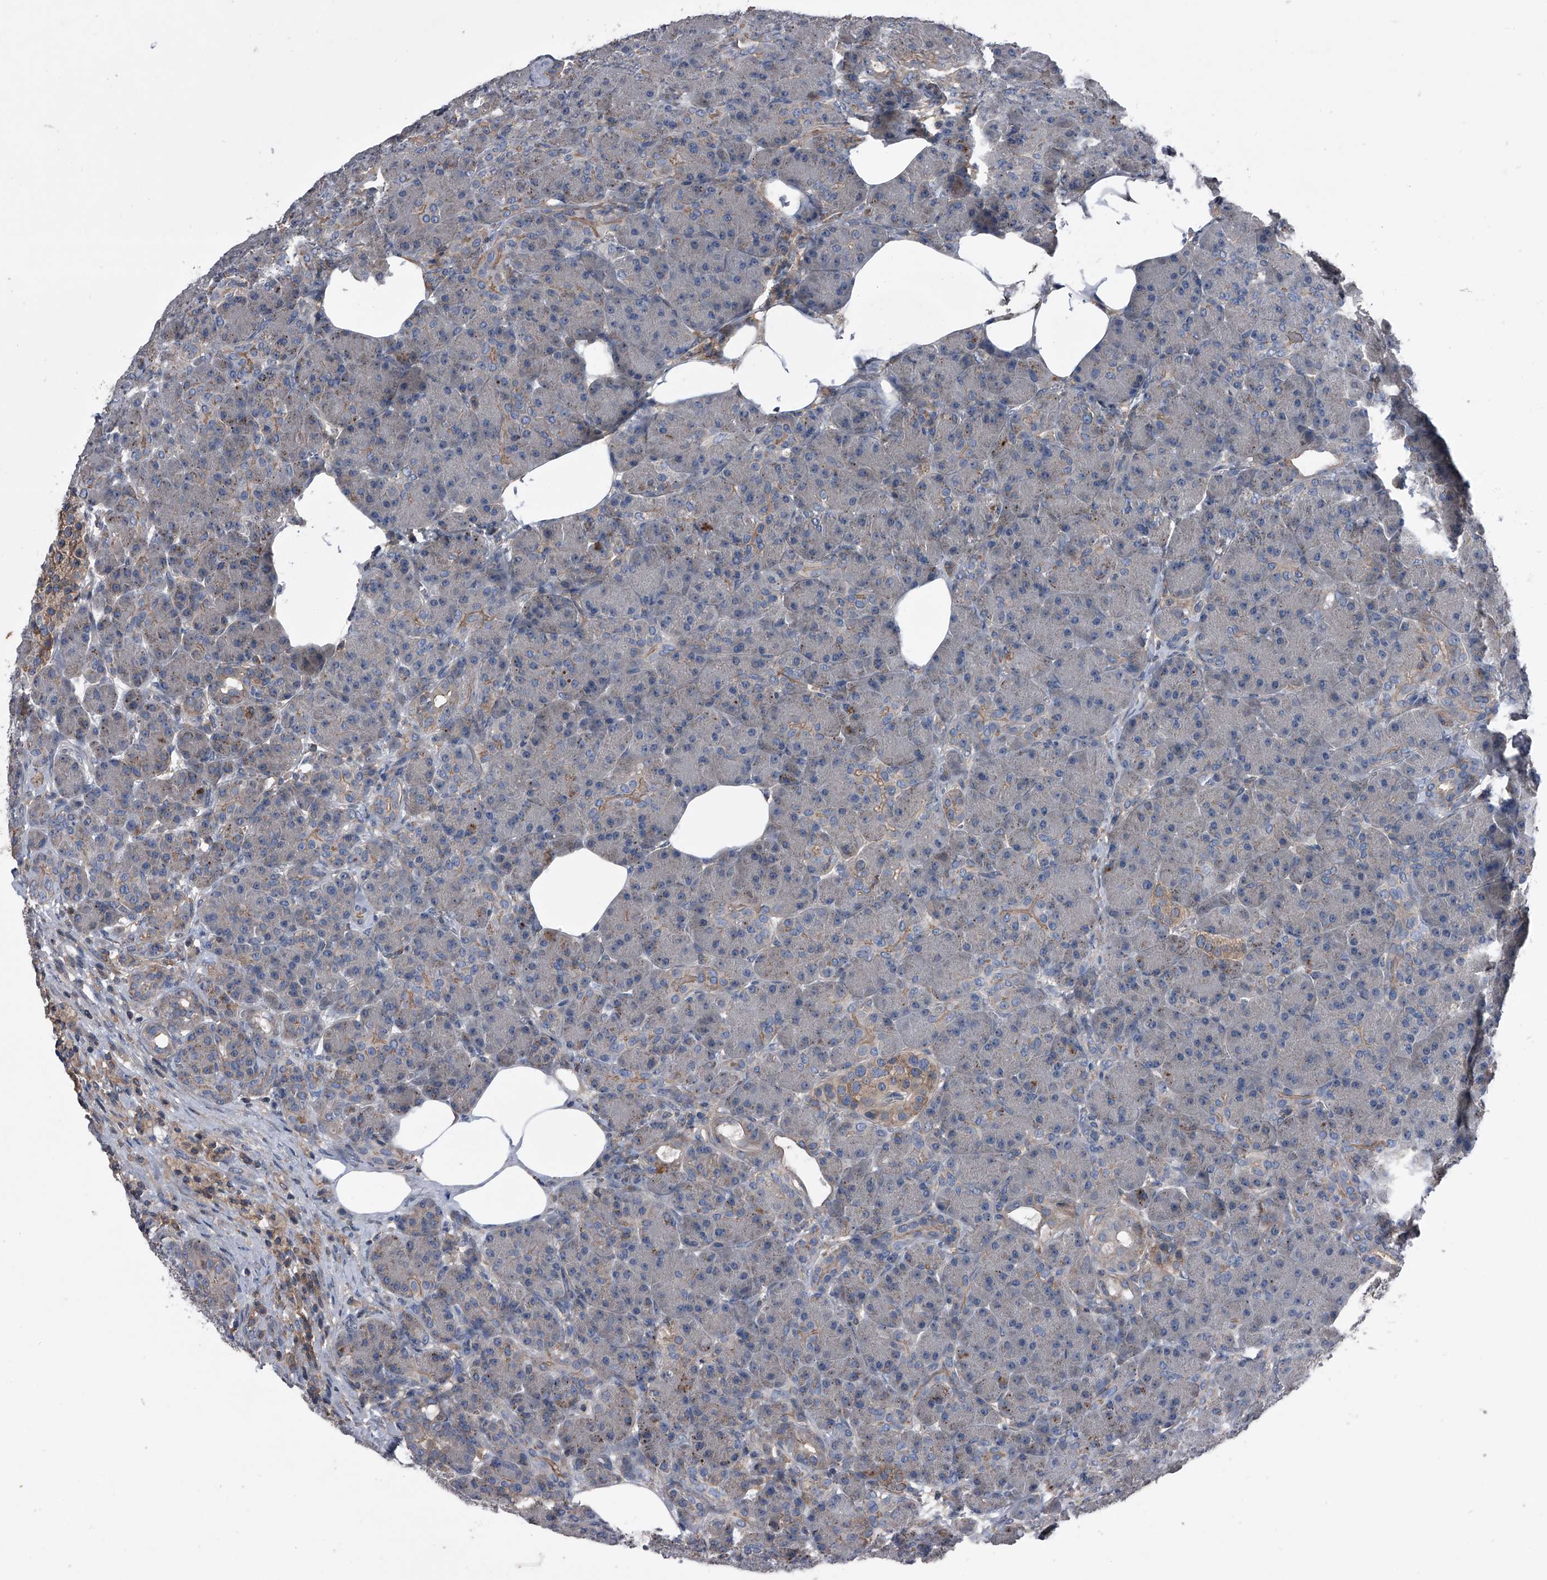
{"staining": {"intensity": "weak", "quantity": "<25%", "location": "cytoplasmic/membranous"}, "tissue": "pancreas", "cell_type": "Exocrine glandular cells", "image_type": "normal", "snomed": [{"axis": "morphology", "description": "Normal tissue, NOS"}, {"axis": "topography", "description": "Pancreas"}], "caption": "Exocrine glandular cells are negative for protein expression in normal human pancreas. (Immunohistochemistry (ihc), brightfield microscopy, high magnification).", "gene": "PIP5K1A", "patient": {"sex": "male", "age": 63}}